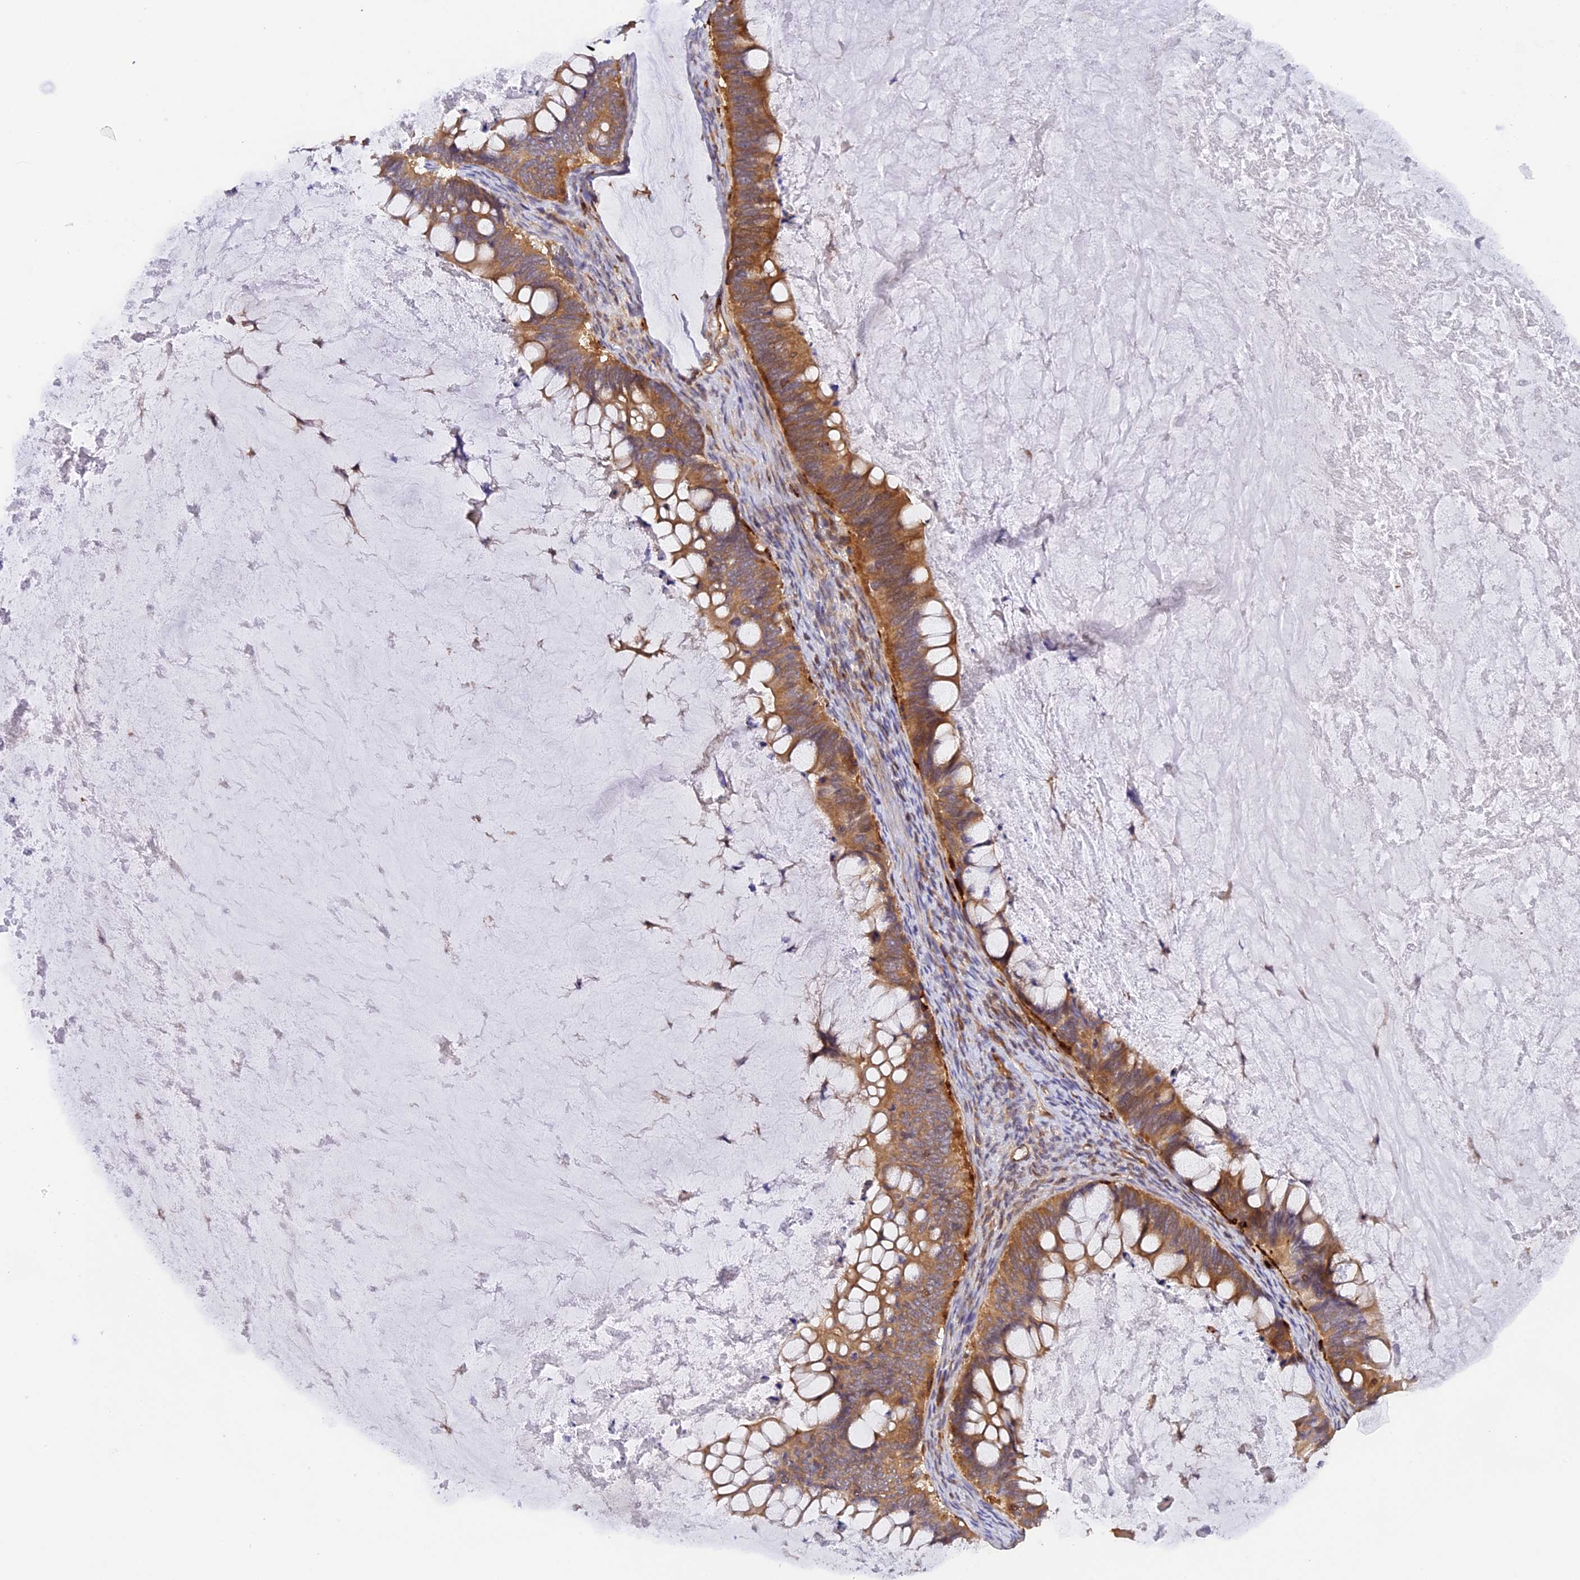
{"staining": {"intensity": "moderate", "quantity": ">75%", "location": "cytoplasmic/membranous"}, "tissue": "ovarian cancer", "cell_type": "Tumor cells", "image_type": "cancer", "snomed": [{"axis": "morphology", "description": "Cystadenocarcinoma, mucinous, NOS"}, {"axis": "topography", "description": "Ovary"}], "caption": "A brown stain shows moderate cytoplasmic/membranous expression of a protein in human mucinous cystadenocarcinoma (ovarian) tumor cells.", "gene": "C5orf22", "patient": {"sex": "female", "age": 61}}